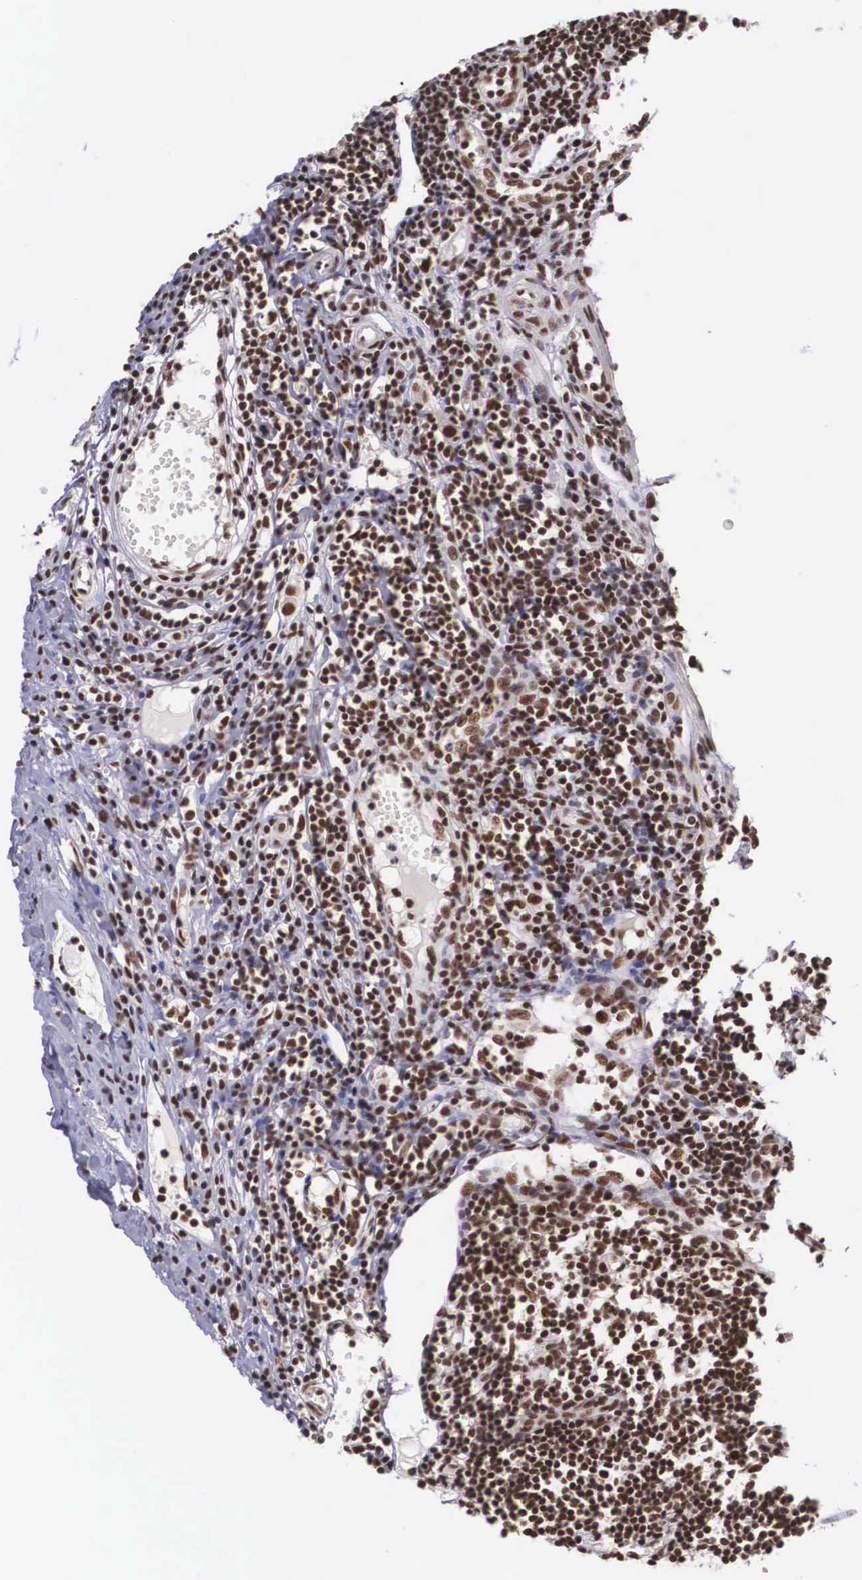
{"staining": {"intensity": "strong", "quantity": ">75%", "location": "nuclear"}, "tissue": "appendix", "cell_type": "Glandular cells", "image_type": "normal", "snomed": [{"axis": "morphology", "description": "Normal tissue, NOS"}, {"axis": "topography", "description": "Appendix"}], "caption": "The image displays staining of normal appendix, revealing strong nuclear protein positivity (brown color) within glandular cells.", "gene": "POLR2F", "patient": {"sex": "female", "age": 19}}